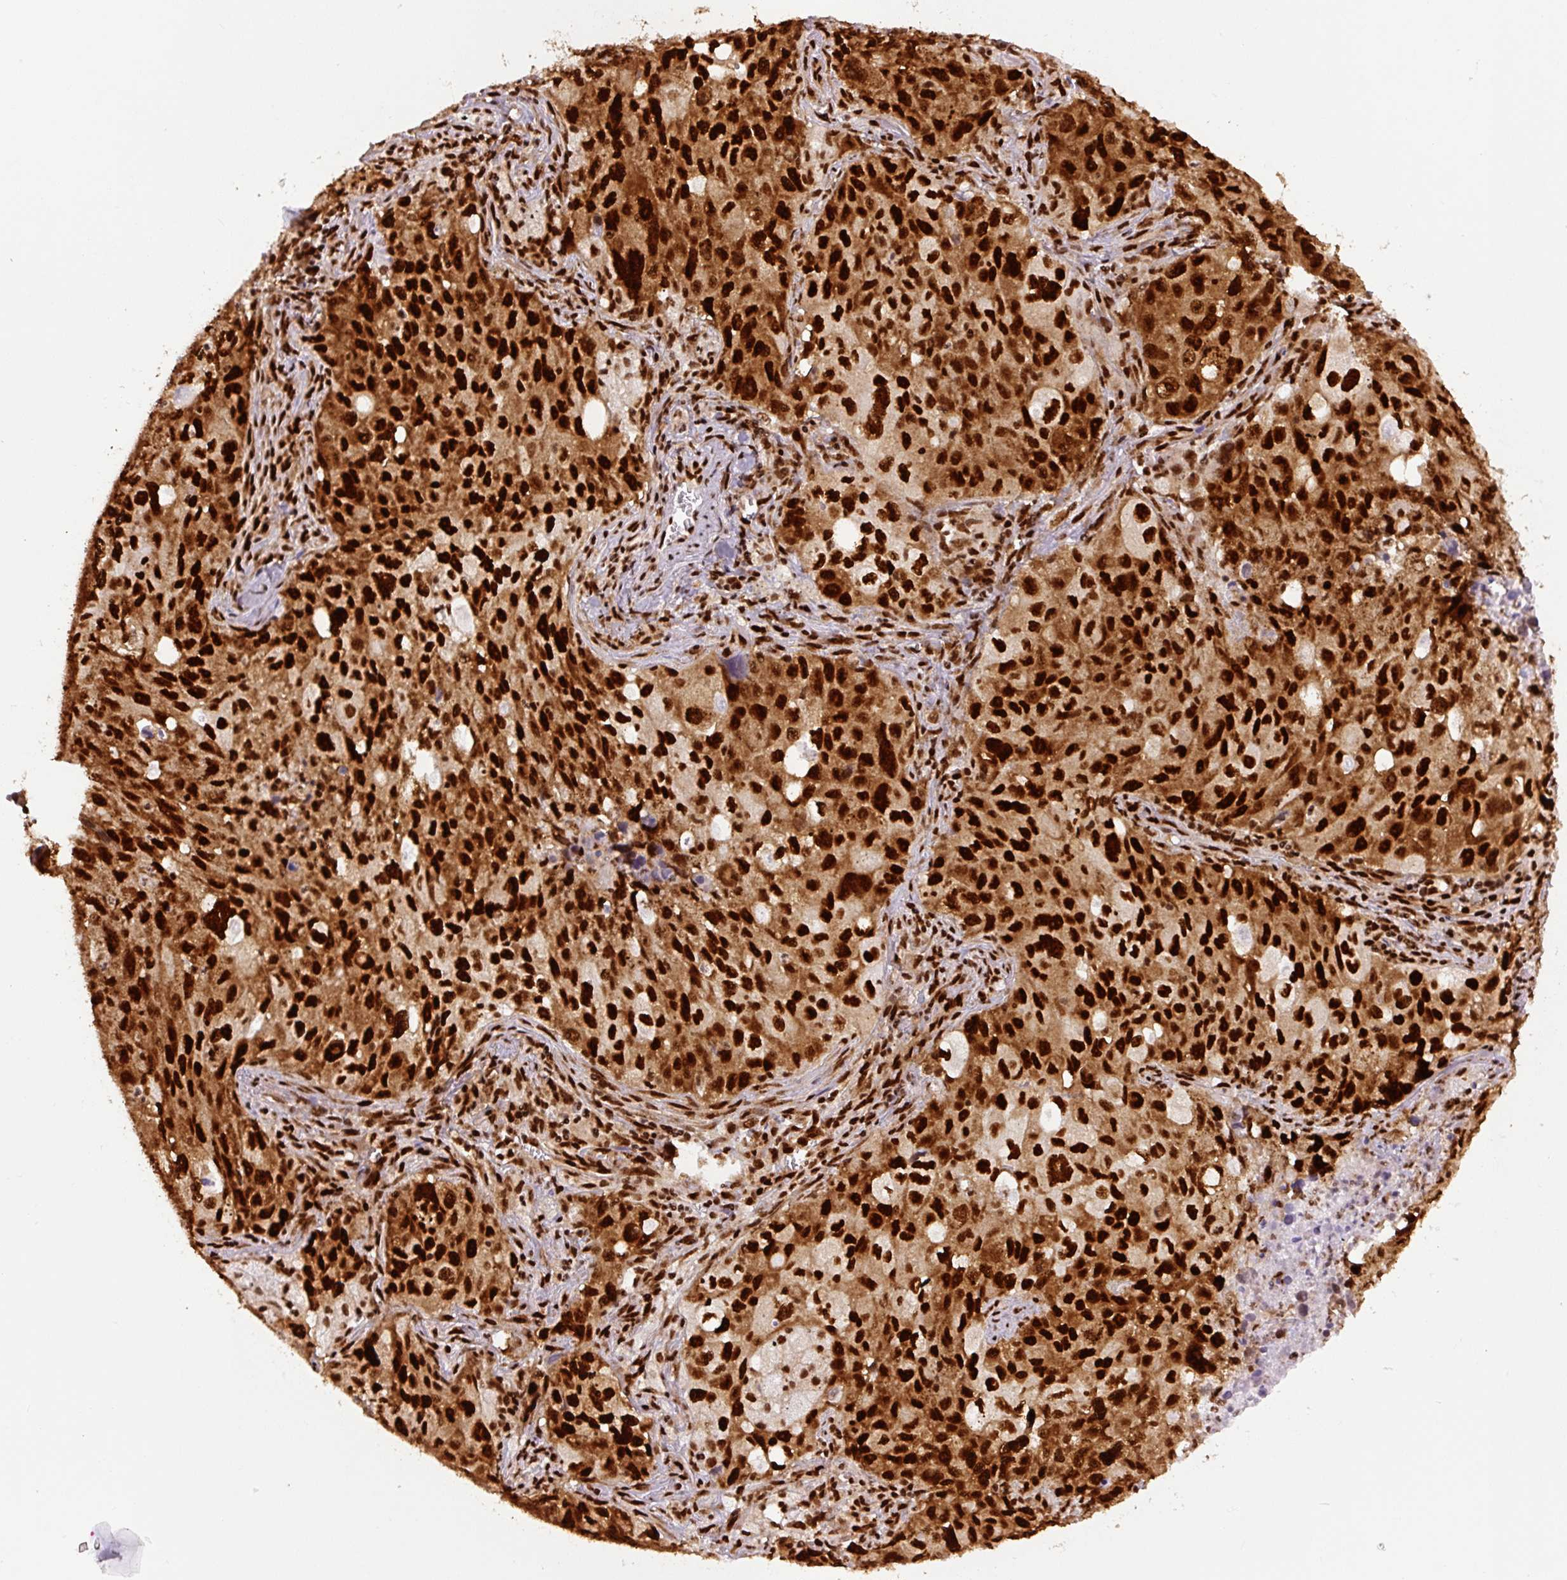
{"staining": {"intensity": "strong", "quantity": ">75%", "location": "nuclear"}, "tissue": "lung cancer", "cell_type": "Tumor cells", "image_type": "cancer", "snomed": [{"axis": "morphology", "description": "Adenocarcinoma, NOS"}, {"axis": "morphology", "description": "Adenocarcinoma, metastatic, NOS"}, {"axis": "topography", "description": "Lymph node"}, {"axis": "topography", "description": "Lung"}], "caption": "IHC photomicrograph of metastatic adenocarcinoma (lung) stained for a protein (brown), which demonstrates high levels of strong nuclear staining in about >75% of tumor cells.", "gene": "FUS", "patient": {"sex": "female", "age": 42}}